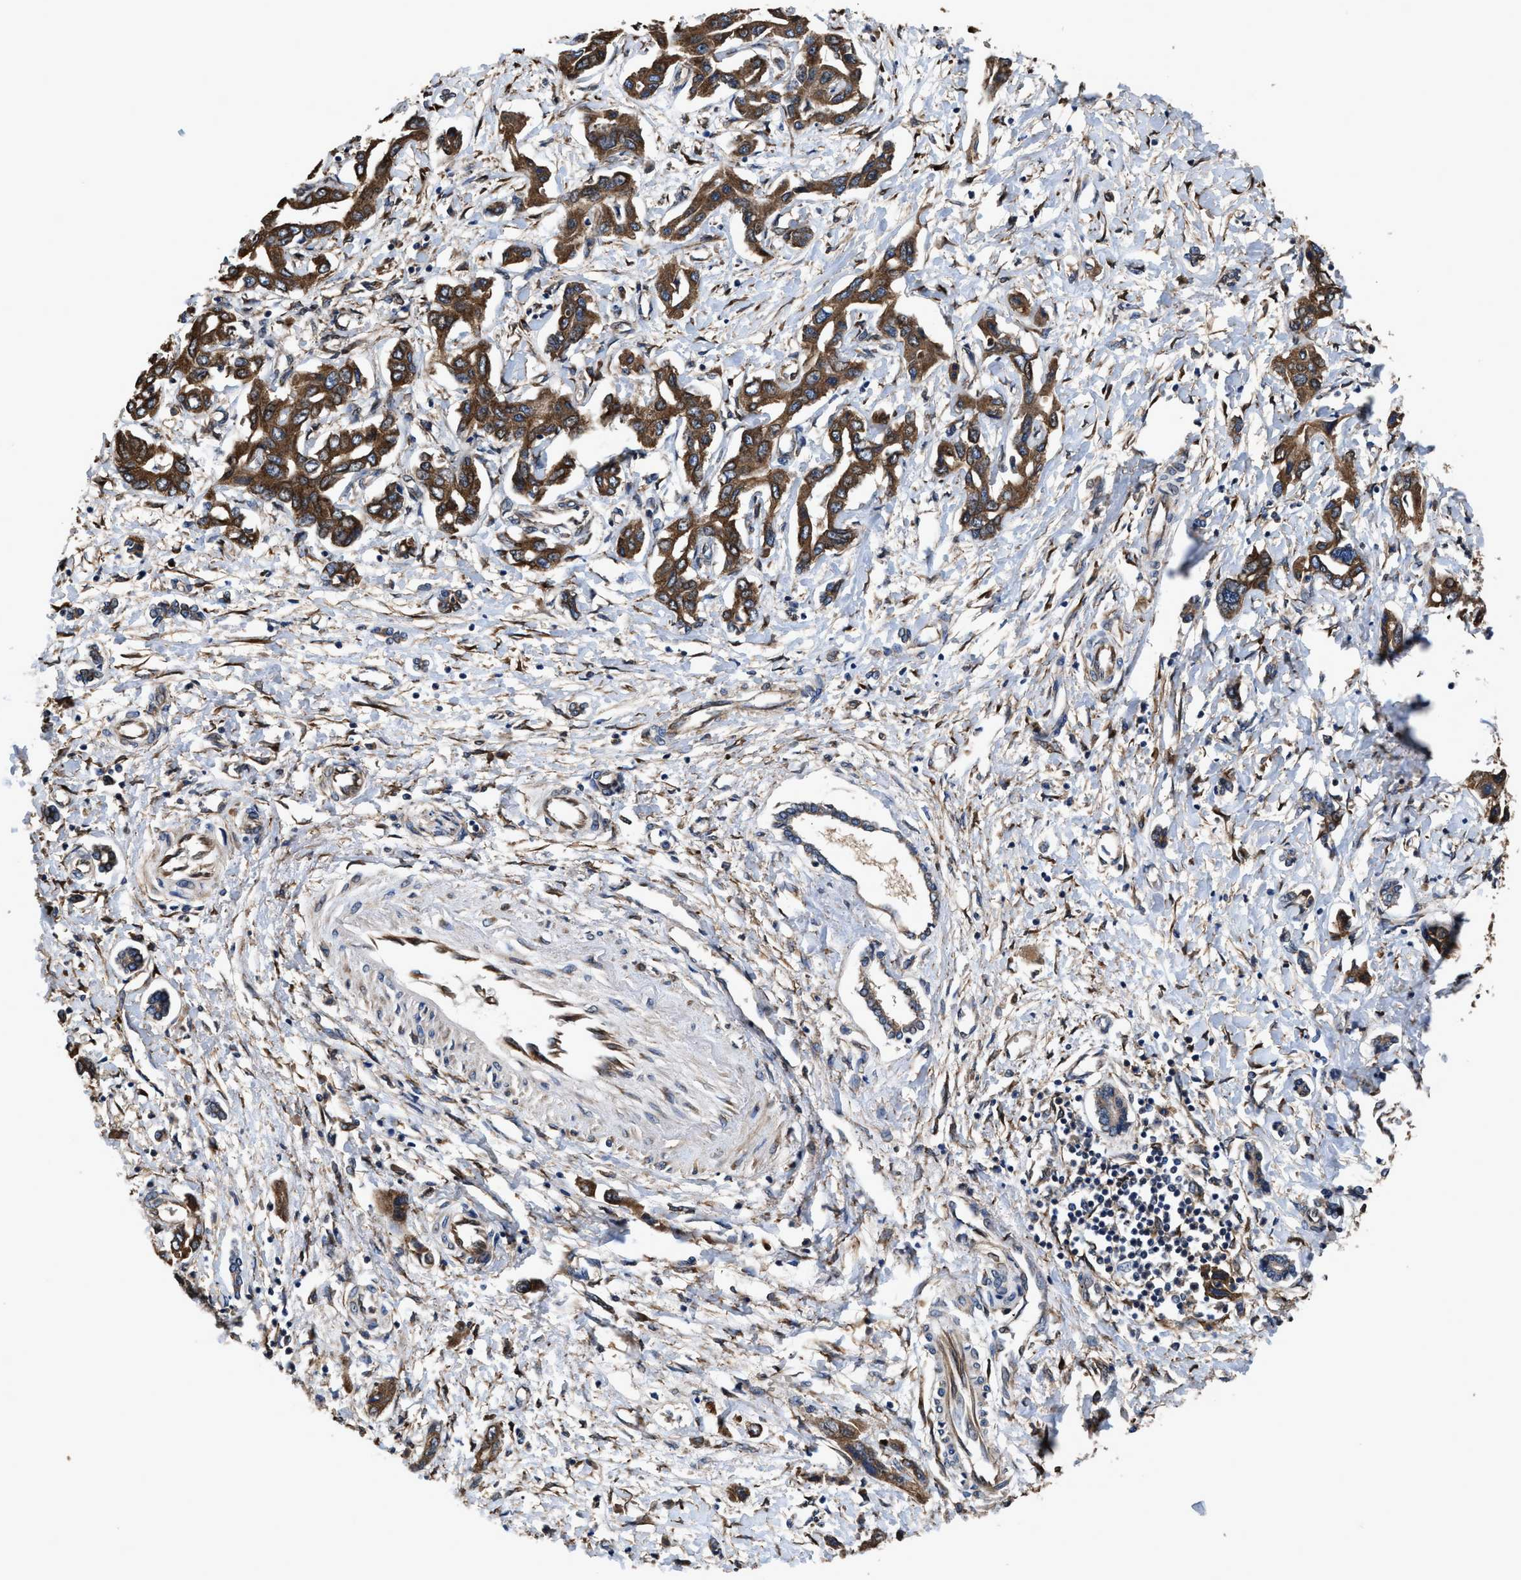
{"staining": {"intensity": "strong", "quantity": ">75%", "location": "cytoplasmic/membranous"}, "tissue": "liver cancer", "cell_type": "Tumor cells", "image_type": "cancer", "snomed": [{"axis": "morphology", "description": "Cholangiocarcinoma"}, {"axis": "topography", "description": "Liver"}], "caption": "IHC (DAB (3,3'-diaminobenzidine)) staining of human cholangiocarcinoma (liver) reveals strong cytoplasmic/membranous protein positivity in approximately >75% of tumor cells.", "gene": "IDNK", "patient": {"sex": "male", "age": 59}}